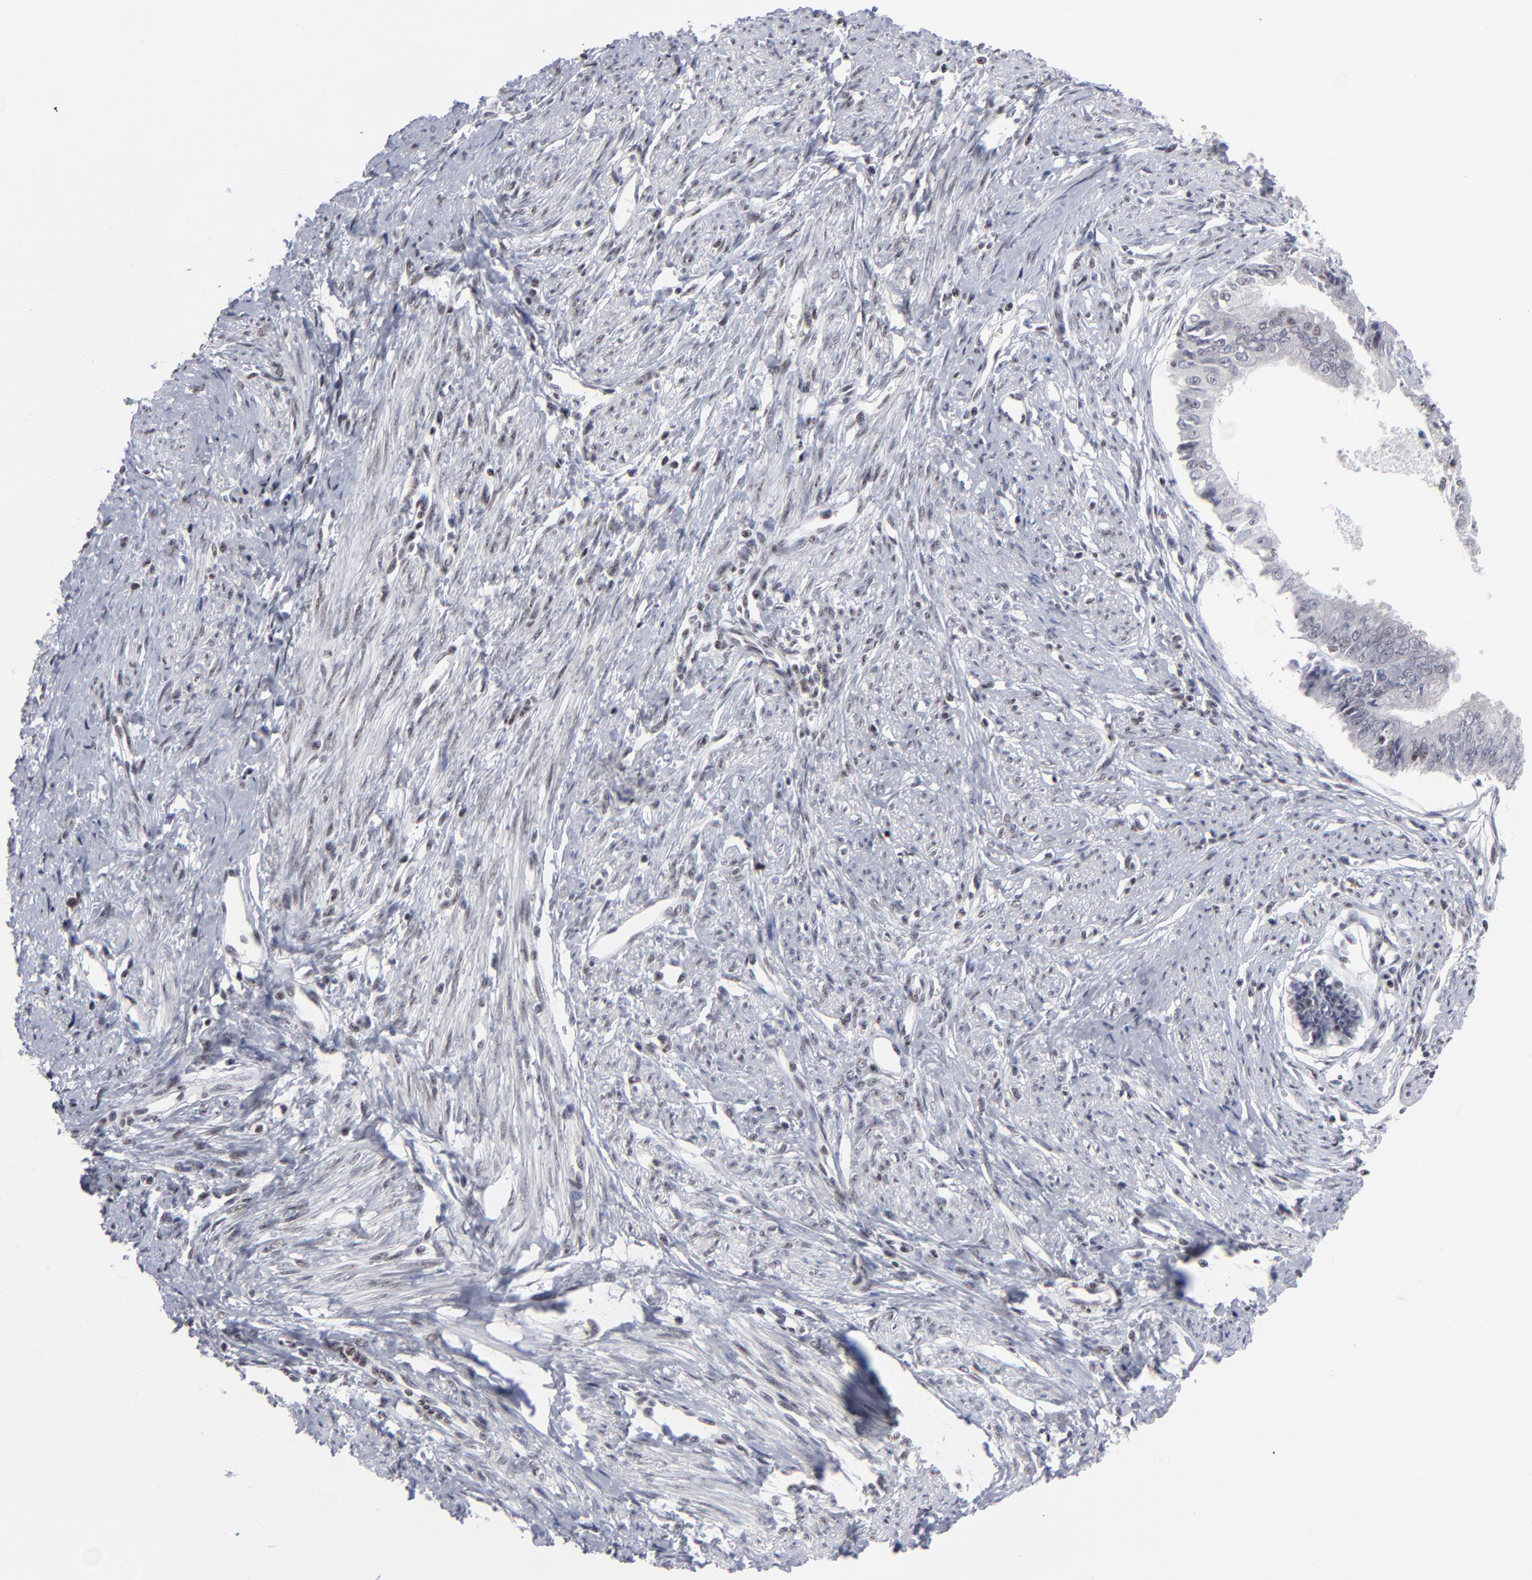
{"staining": {"intensity": "negative", "quantity": "none", "location": "none"}, "tissue": "endometrial cancer", "cell_type": "Tumor cells", "image_type": "cancer", "snomed": [{"axis": "morphology", "description": "Adenocarcinoma, NOS"}, {"axis": "topography", "description": "Endometrium"}], "caption": "The image shows no significant positivity in tumor cells of endometrial cancer.", "gene": "SP2", "patient": {"sex": "female", "age": 76}}